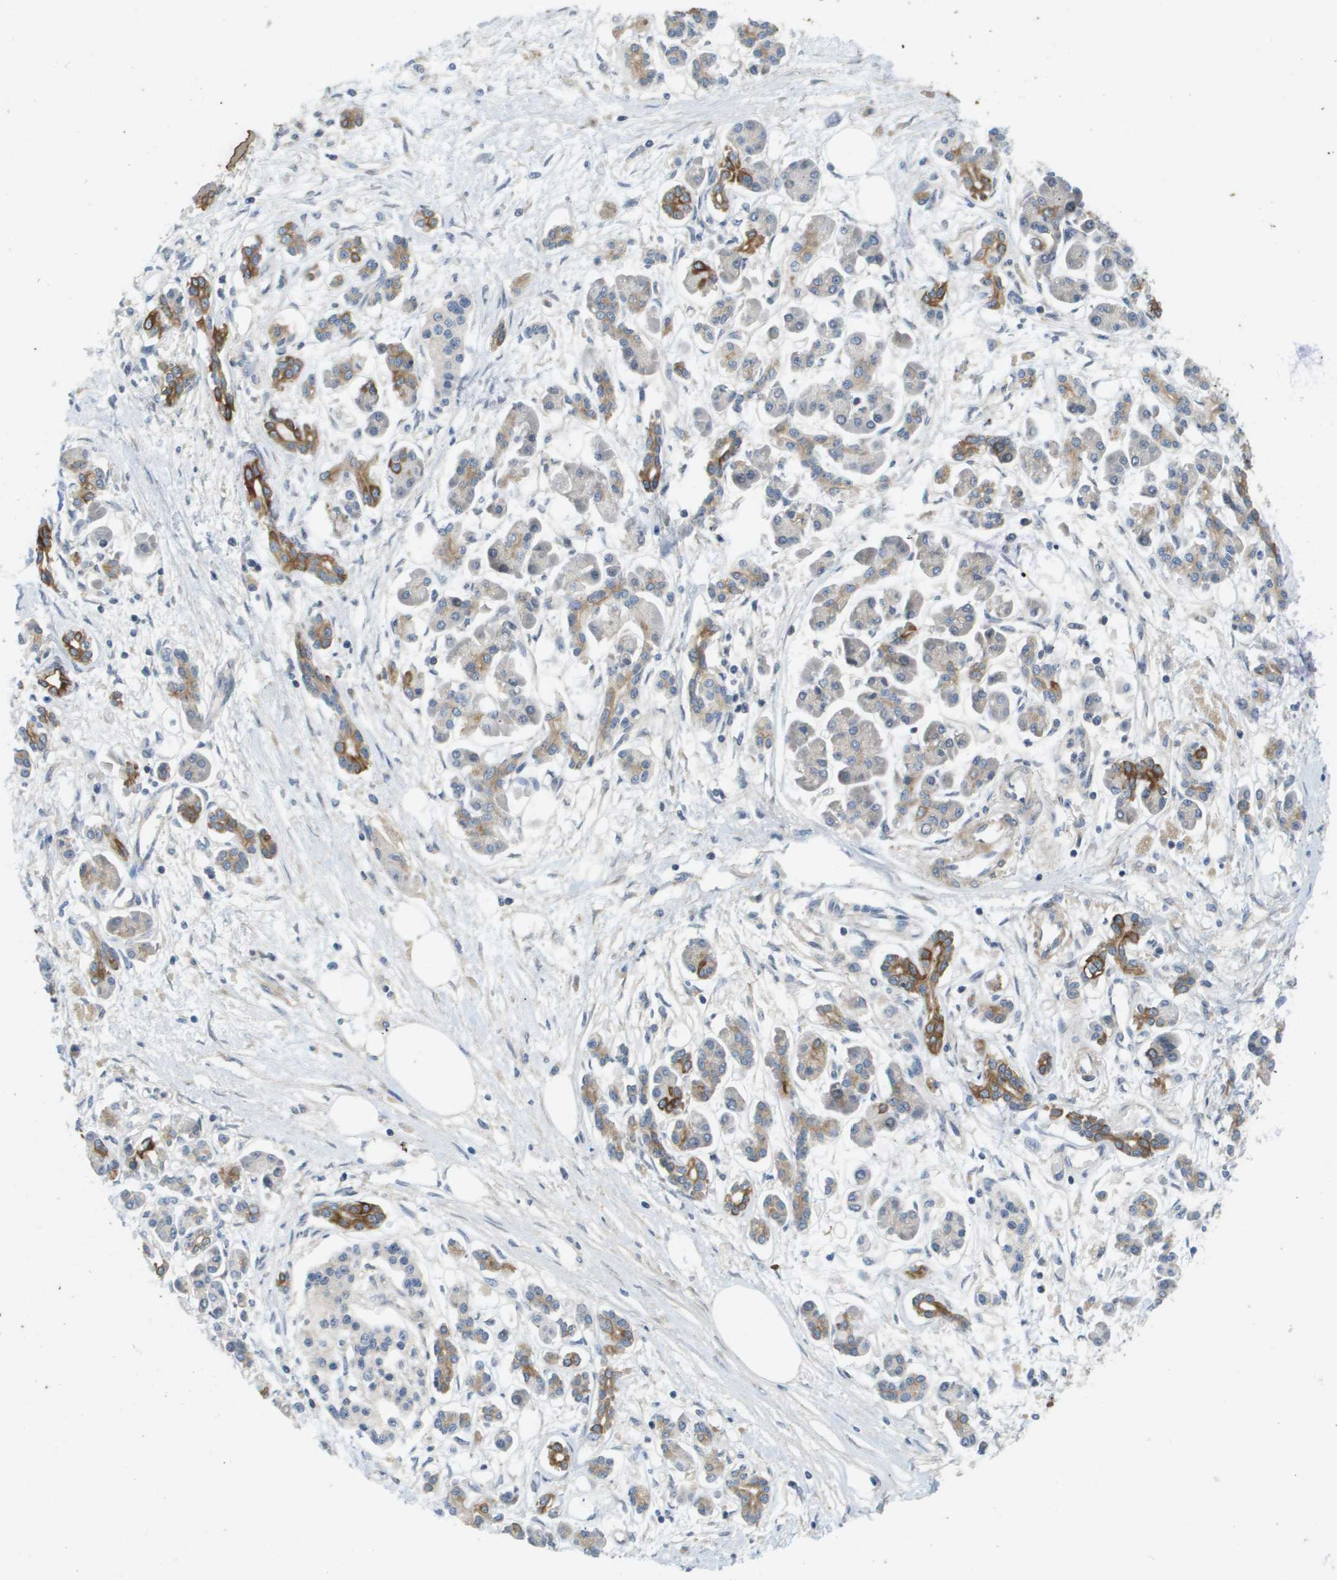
{"staining": {"intensity": "strong", "quantity": ">75%", "location": "cytoplasmic/membranous"}, "tissue": "pancreatic cancer", "cell_type": "Tumor cells", "image_type": "cancer", "snomed": [{"axis": "morphology", "description": "Adenocarcinoma, NOS"}, {"axis": "topography", "description": "Pancreas"}], "caption": "Protein expression analysis of human pancreatic adenocarcinoma reveals strong cytoplasmic/membranous staining in approximately >75% of tumor cells.", "gene": "KRT23", "patient": {"sex": "female", "age": 77}}